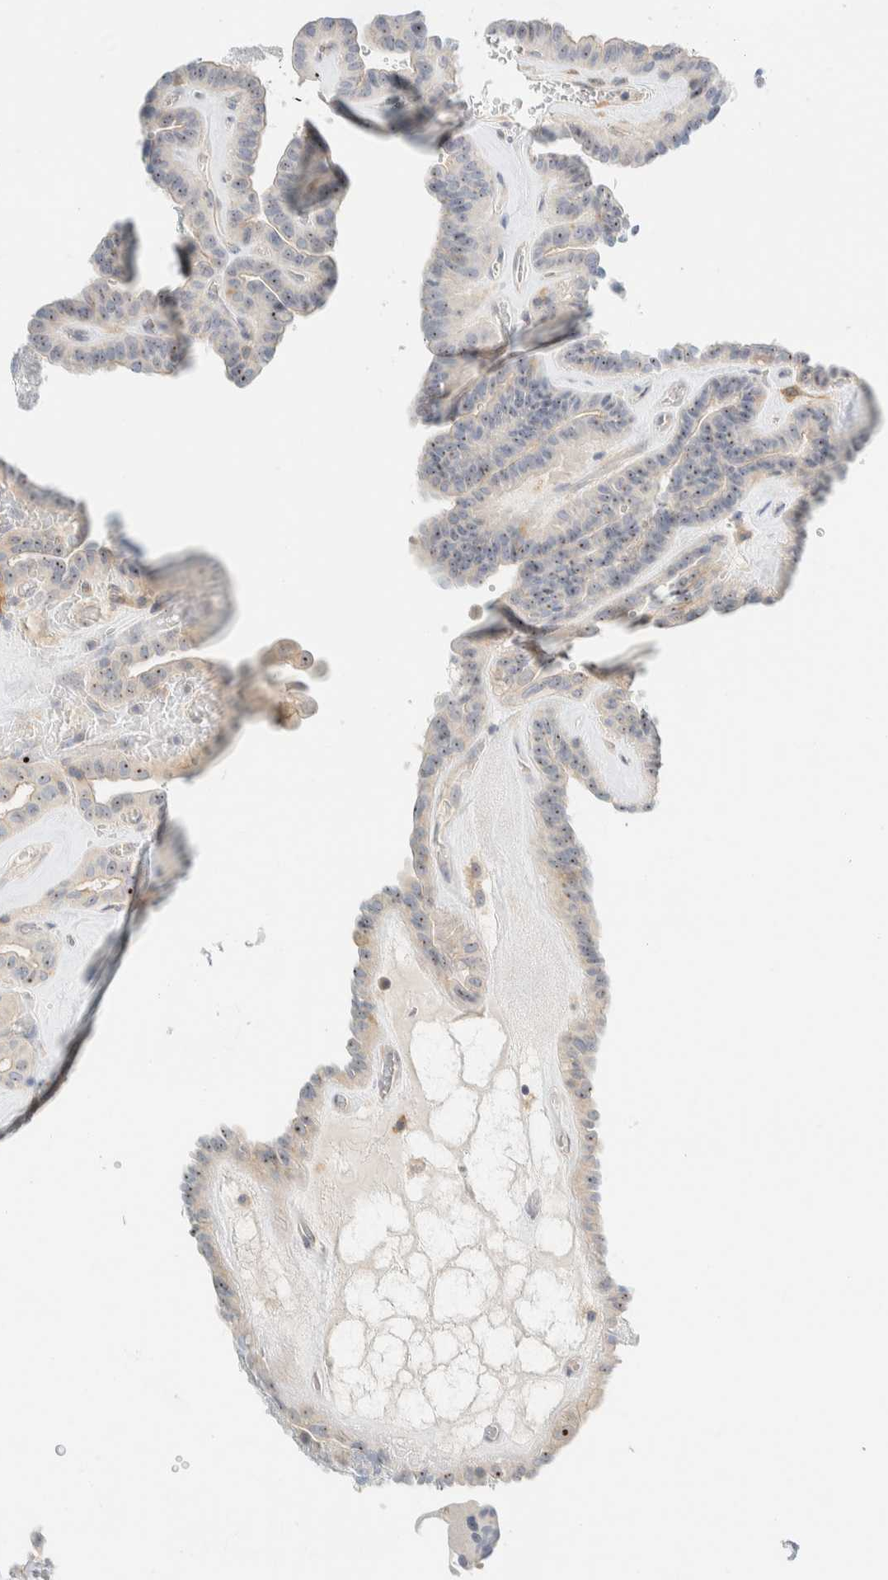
{"staining": {"intensity": "moderate", "quantity": ">75%", "location": "nuclear"}, "tissue": "thyroid cancer", "cell_type": "Tumor cells", "image_type": "cancer", "snomed": [{"axis": "morphology", "description": "Papillary adenocarcinoma, NOS"}, {"axis": "topography", "description": "Thyroid gland"}], "caption": "Brown immunohistochemical staining in thyroid cancer (papillary adenocarcinoma) demonstrates moderate nuclear staining in approximately >75% of tumor cells.", "gene": "NDE1", "patient": {"sex": "male", "age": 77}}